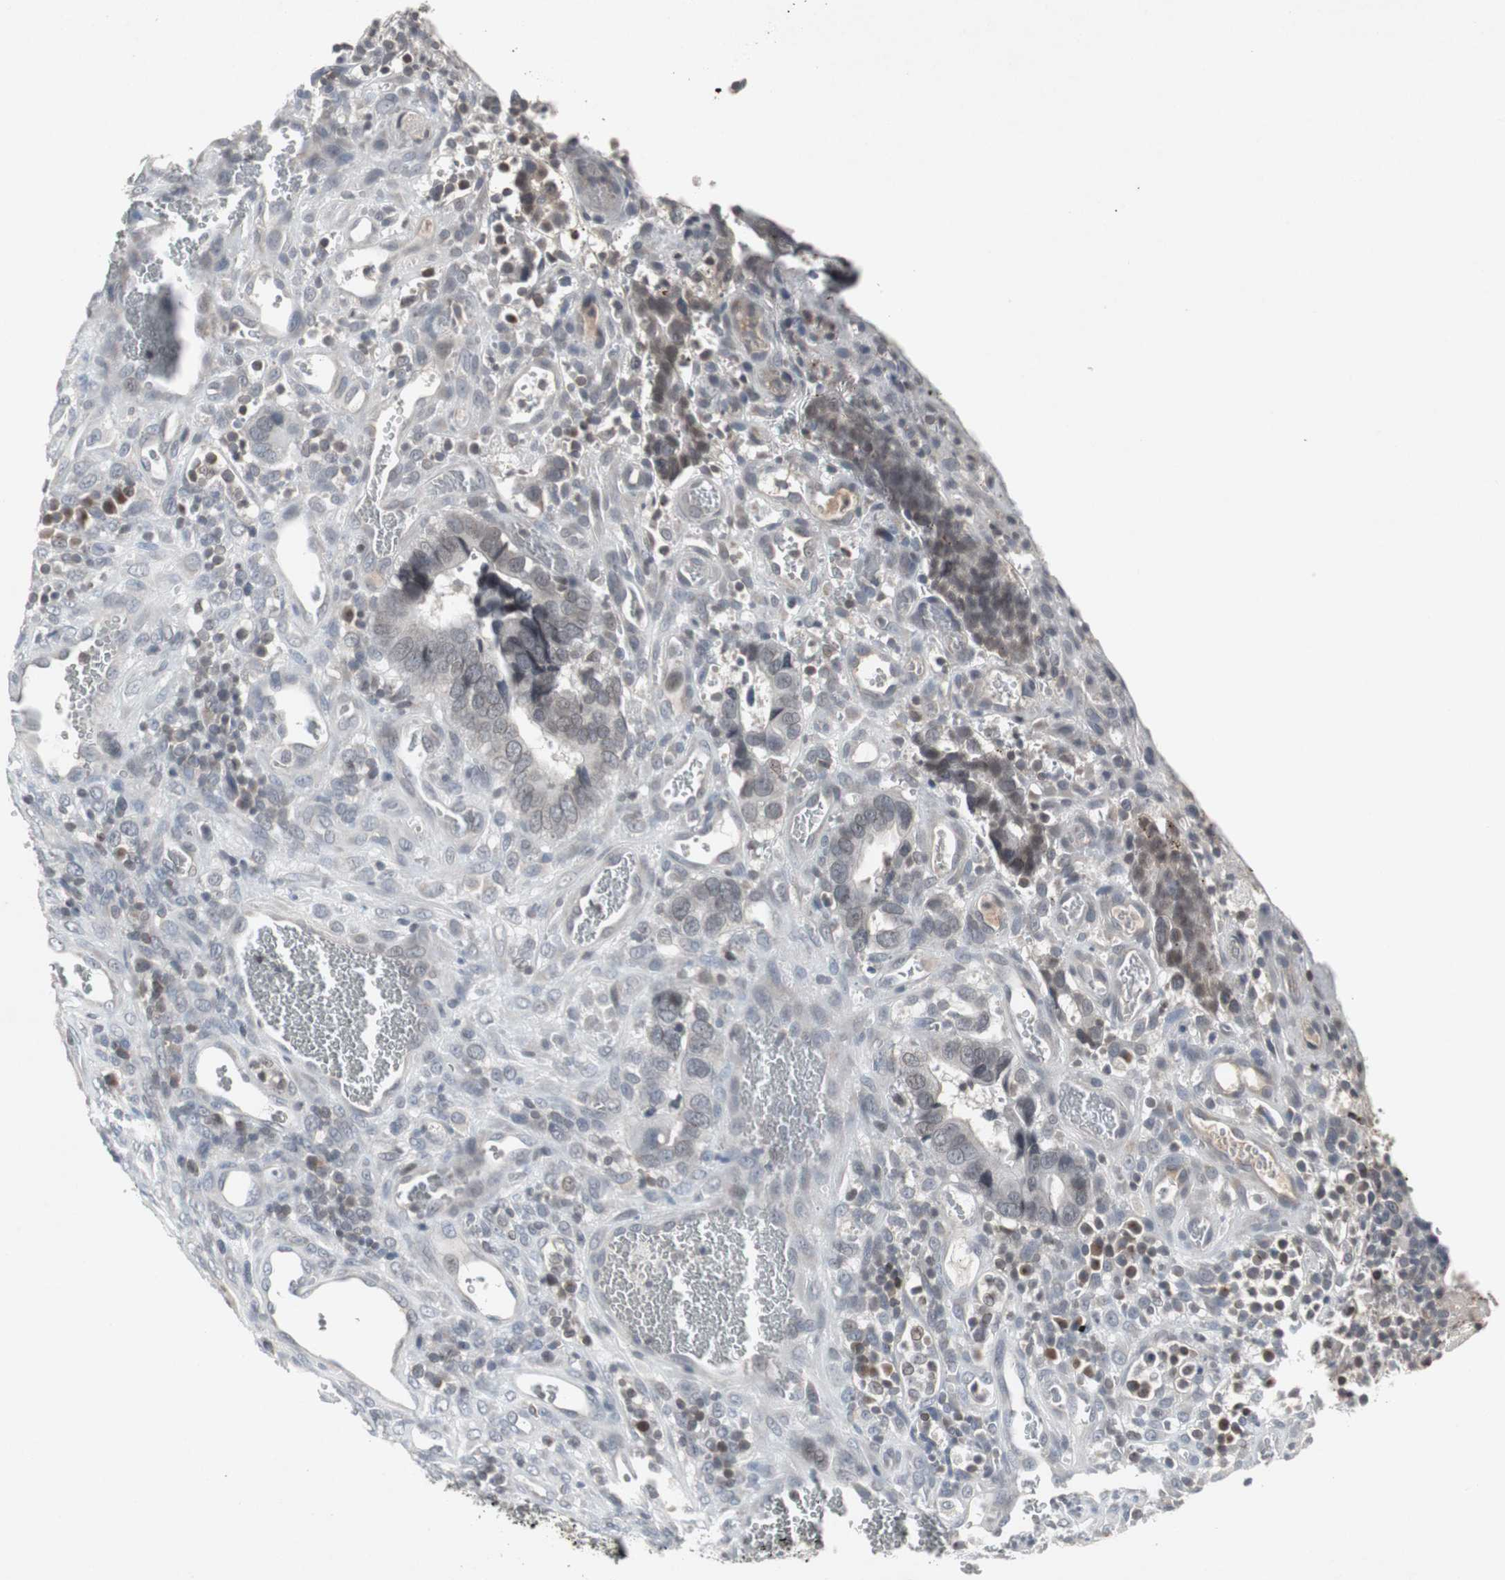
{"staining": {"intensity": "negative", "quantity": "none", "location": "none"}, "tissue": "colorectal cancer", "cell_type": "Tumor cells", "image_type": "cancer", "snomed": [{"axis": "morphology", "description": "Adenocarcinoma, NOS"}, {"axis": "topography", "description": "Colon"}], "caption": "Tumor cells show no significant protein positivity in adenocarcinoma (colorectal). The staining is performed using DAB (3,3'-diaminobenzidine) brown chromogen with nuclei counter-stained in using hematoxylin.", "gene": "ZNF396", "patient": {"sex": "male", "age": 72}}